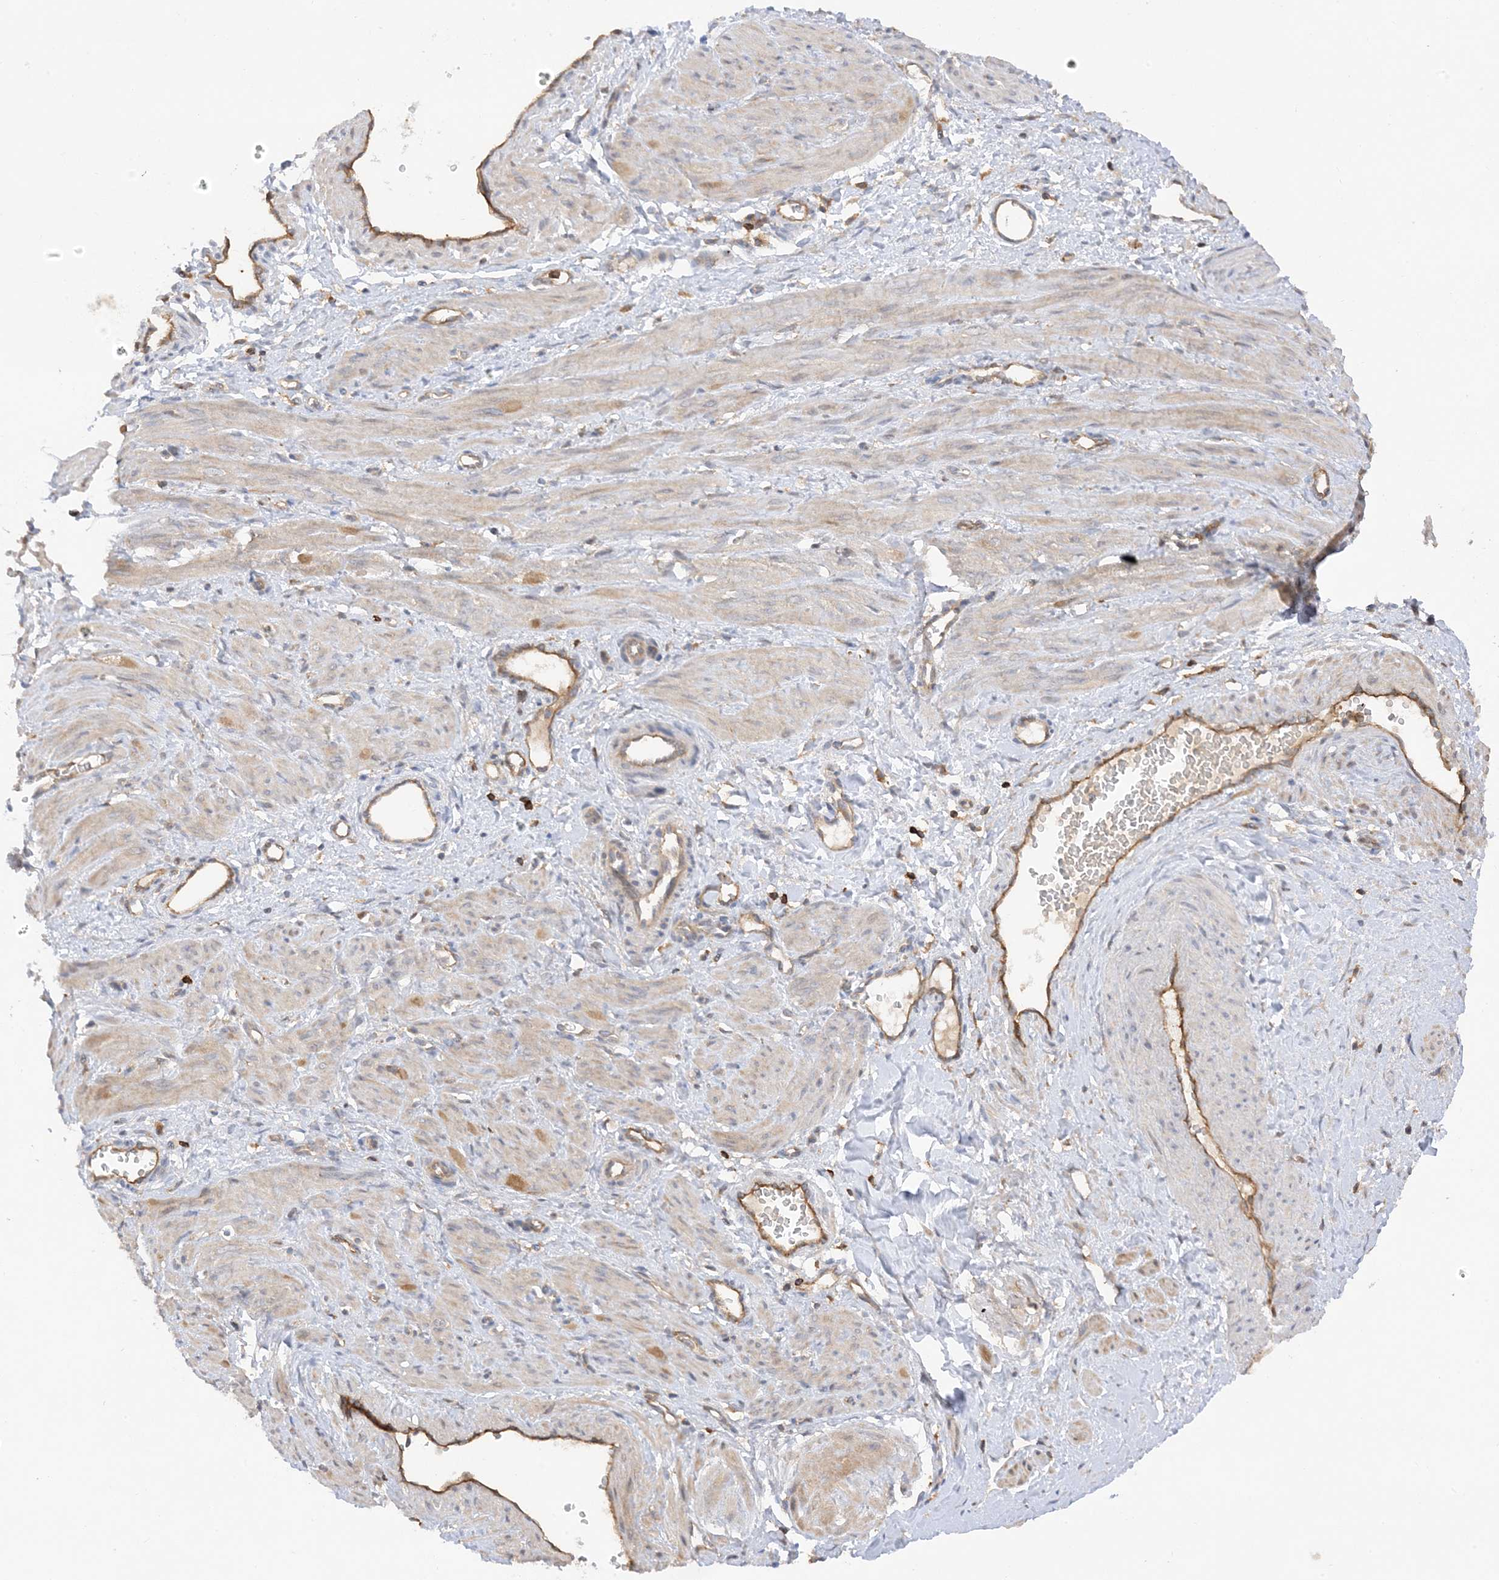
{"staining": {"intensity": "weak", "quantity": "25%-75%", "location": "cytoplasmic/membranous"}, "tissue": "smooth muscle", "cell_type": "Smooth muscle cells", "image_type": "normal", "snomed": [{"axis": "morphology", "description": "Normal tissue, NOS"}, {"axis": "topography", "description": "Endometrium"}], "caption": "Protein staining reveals weak cytoplasmic/membranous positivity in about 25%-75% of smooth muscle cells in normal smooth muscle.", "gene": "PHACTR2", "patient": {"sex": "female", "age": 33}}